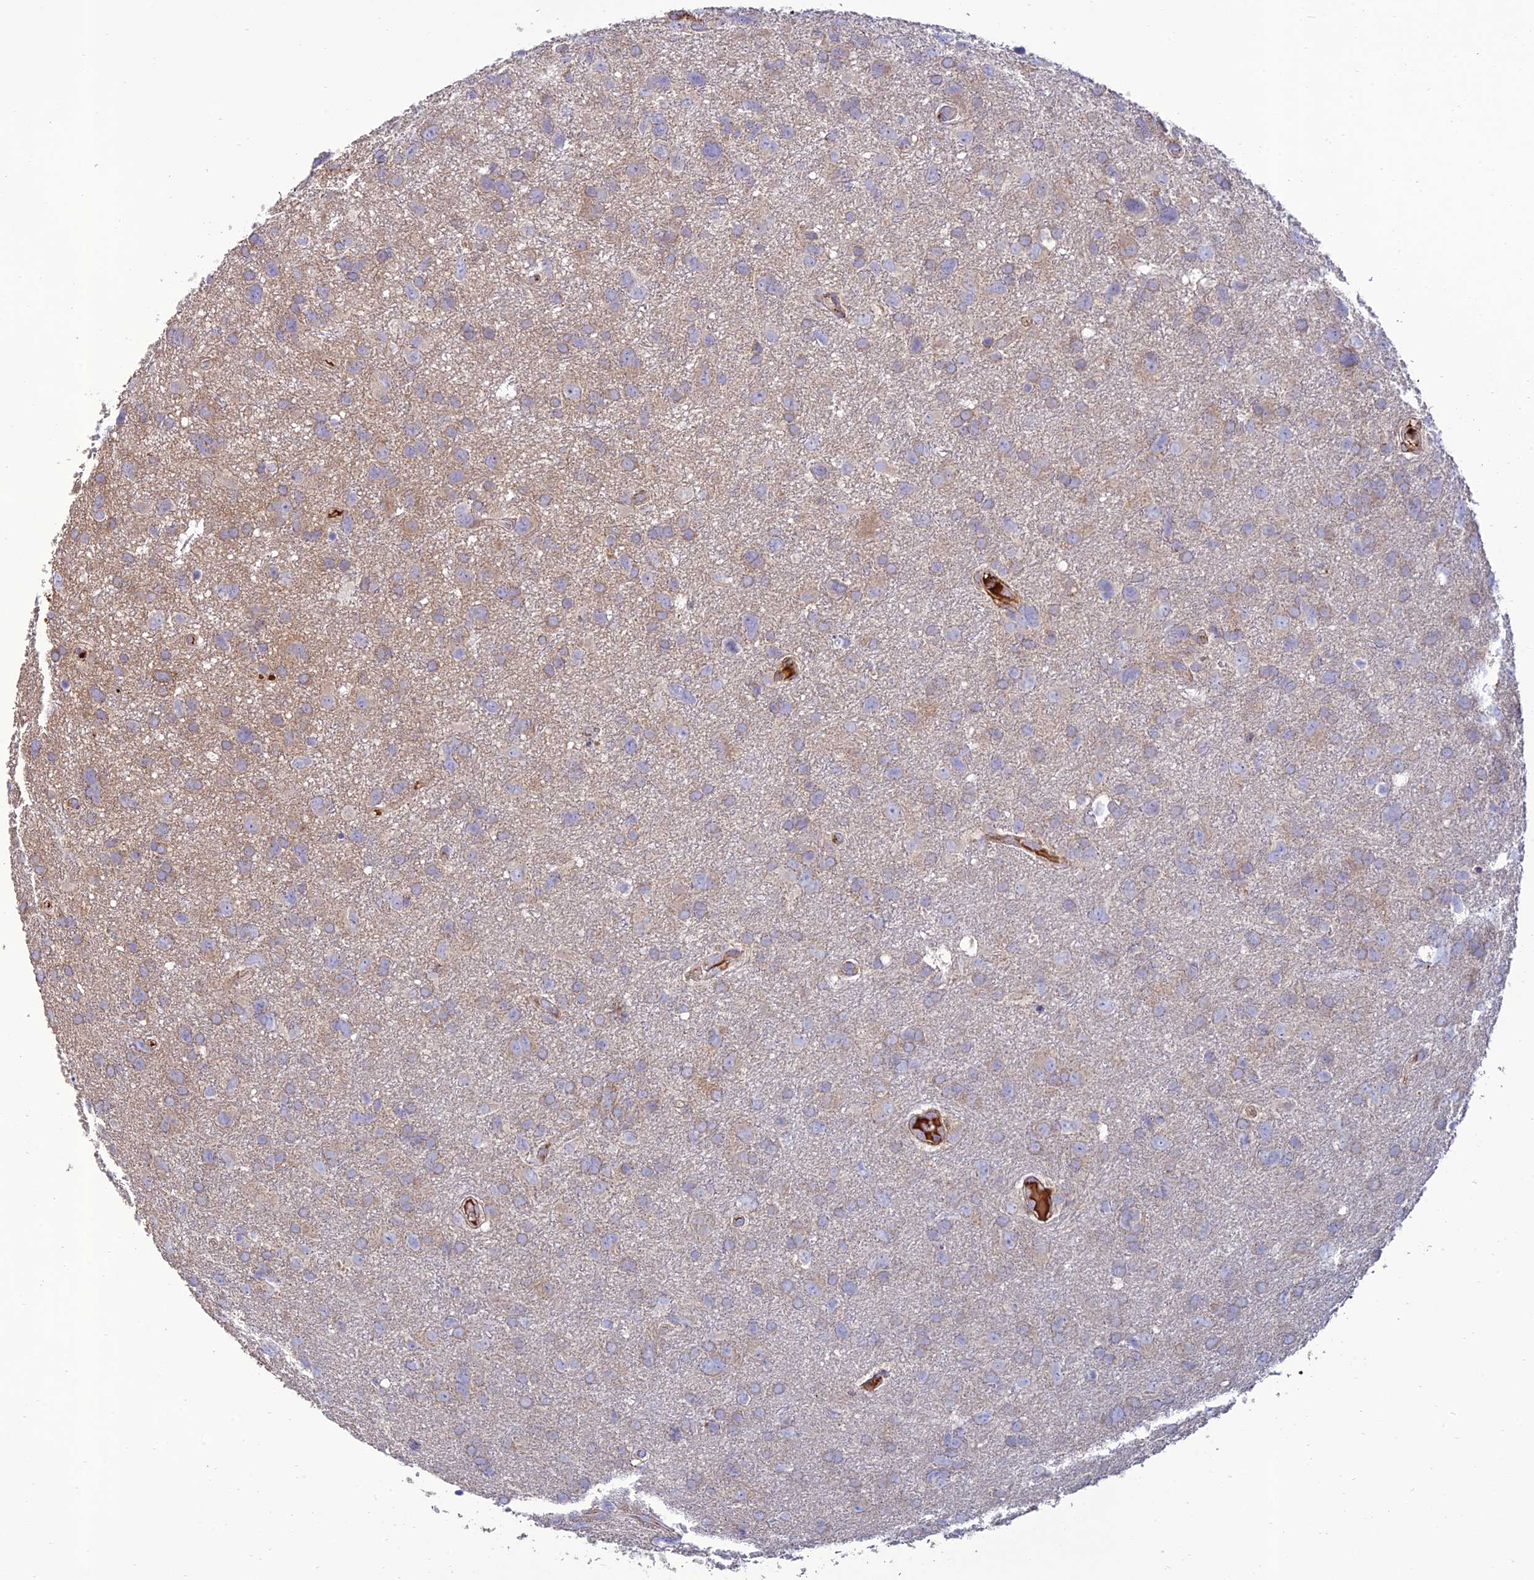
{"staining": {"intensity": "weak", "quantity": "25%-75%", "location": "cytoplasmic/membranous"}, "tissue": "glioma", "cell_type": "Tumor cells", "image_type": "cancer", "snomed": [{"axis": "morphology", "description": "Glioma, malignant, High grade"}, {"axis": "topography", "description": "Brain"}], "caption": "High-magnification brightfield microscopy of glioma stained with DAB (3,3'-diaminobenzidine) (brown) and counterstained with hematoxylin (blue). tumor cells exhibit weak cytoplasmic/membranous staining is seen in approximately25%-75% of cells.", "gene": "RCN3", "patient": {"sex": "male", "age": 61}}